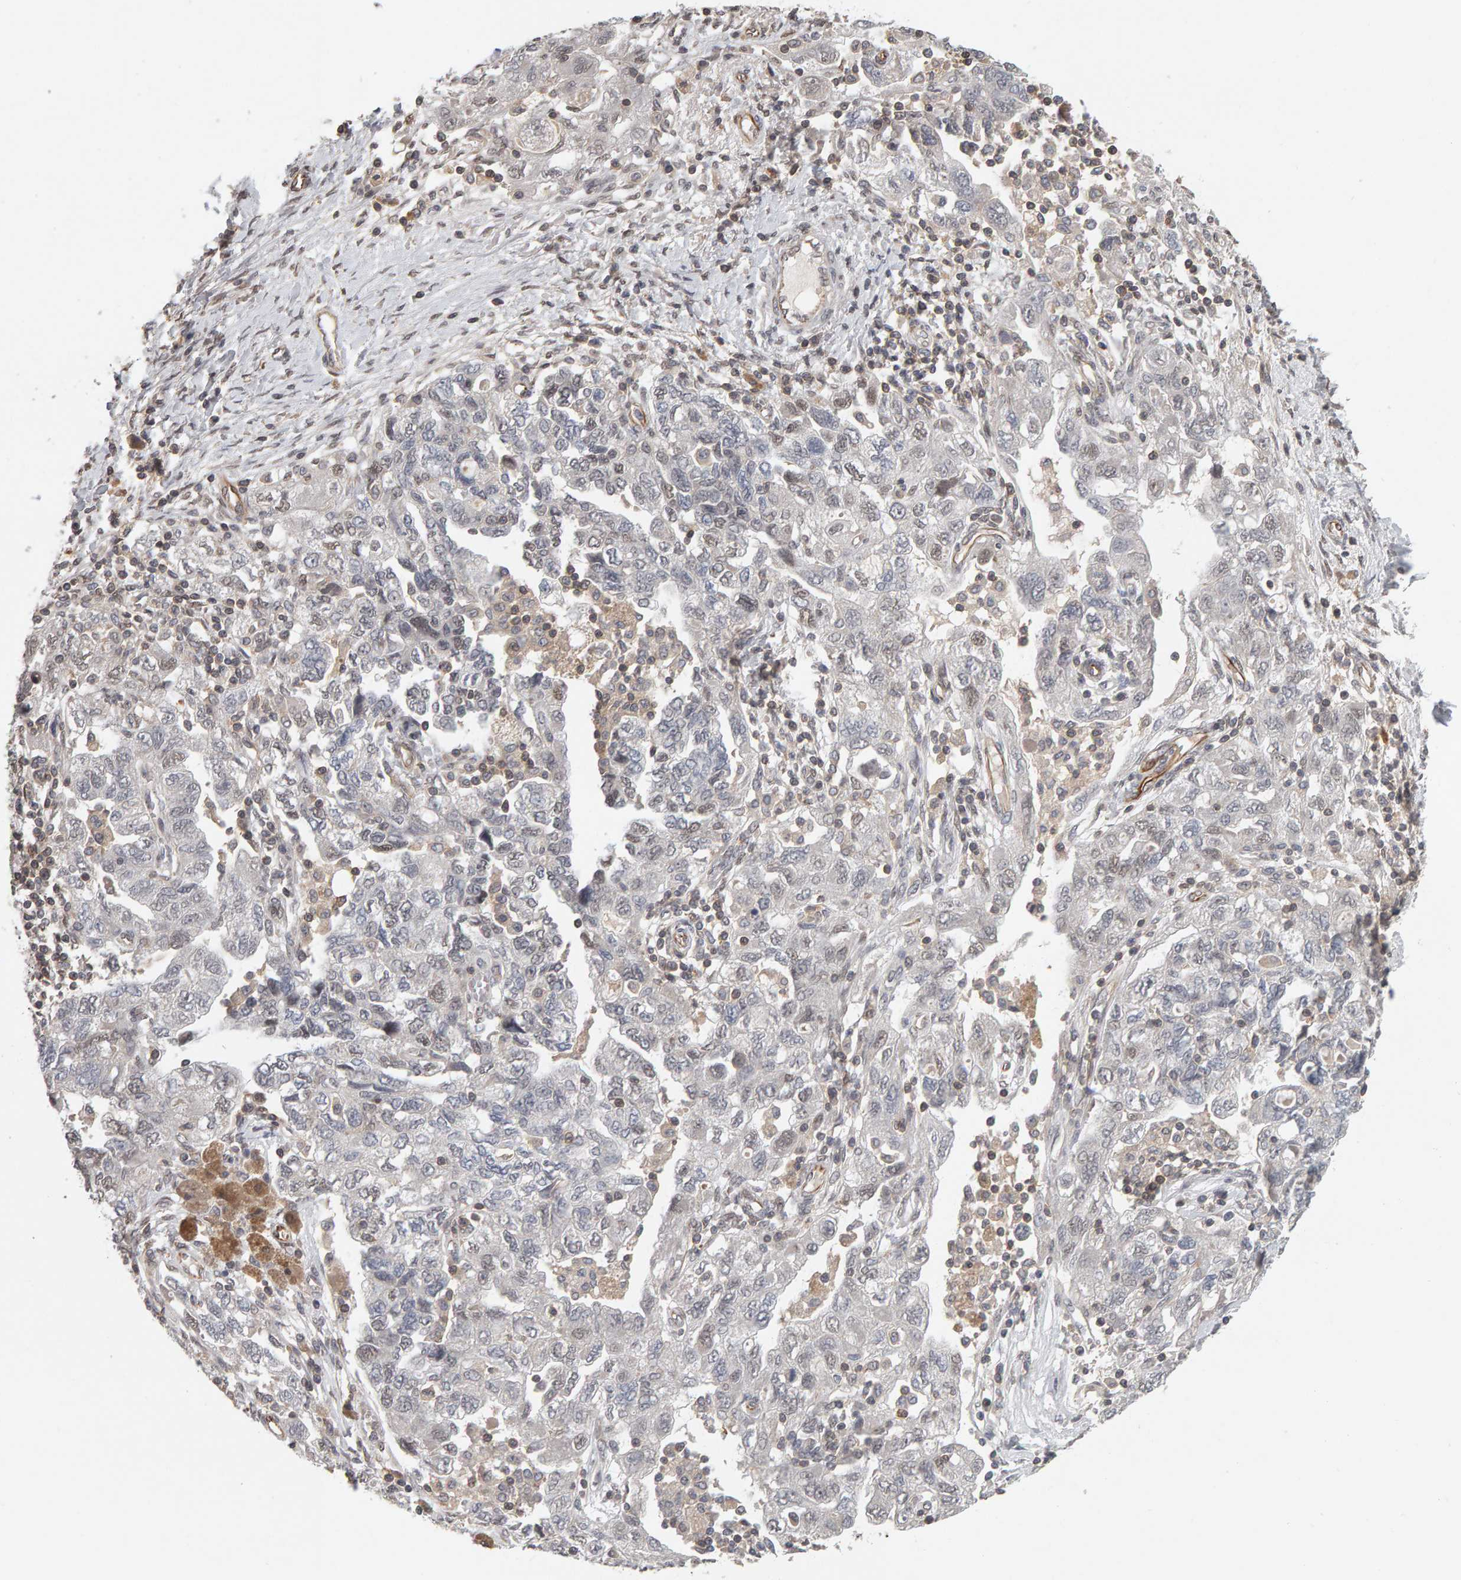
{"staining": {"intensity": "negative", "quantity": "none", "location": "none"}, "tissue": "ovarian cancer", "cell_type": "Tumor cells", "image_type": "cancer", "snomed": [{"axis": "morphology", "description": "Carcinoma, NOS"}, {"axis": "morphology", "description": "Cystadenocarcinoma, serous, NOS"}, {"axis": "topography", "description": "Ovary"}], "caption": "High magnification brightfield microscopy of ovarian cancer (carcinoma) stained with DAB (3,3'-diaminobenzidine) (brown) and counterstained with hematoxylin (blue): tumor cells show no significant staining.", "gene": "TEFM", "patient": {"sex": "female", "age": 69}}